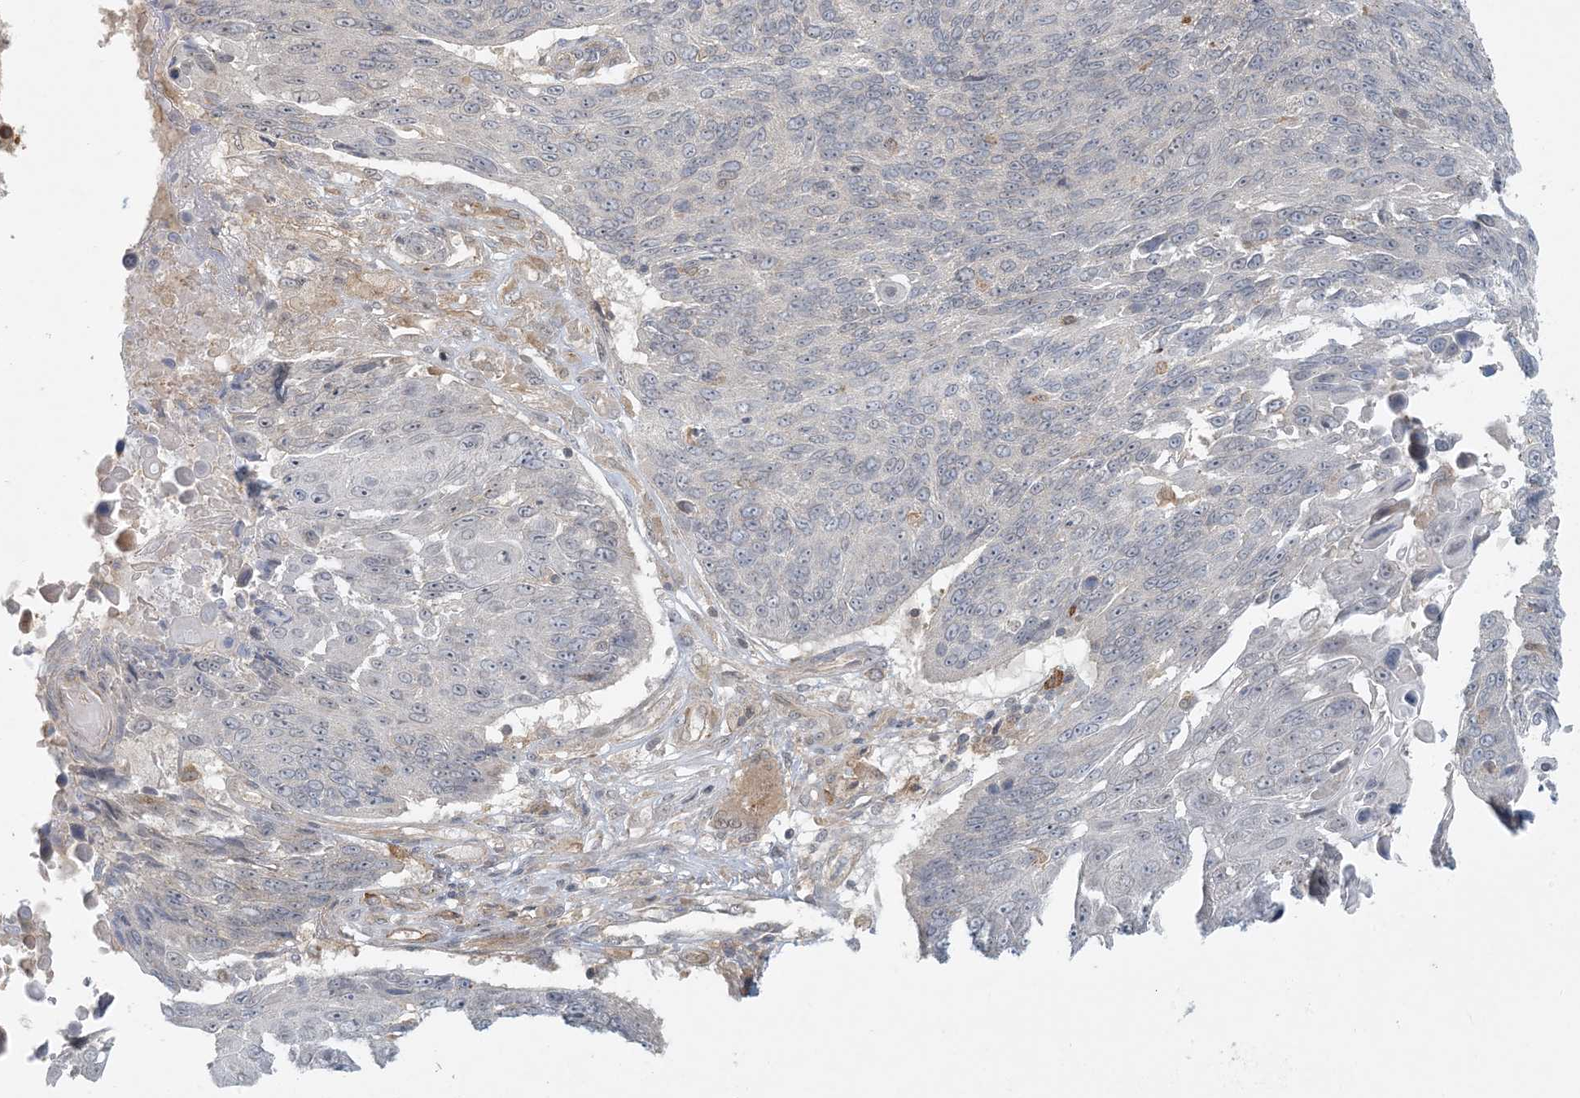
{"staining": {"intensity": "negative", "quantity": "none", "location": "none"}, "tissue": "lung cancer", "cell_type": "Tumor cells", "image_type": "cancer", "snomed": [{"axis": "morphology", "description": "Squamous cell carcinoma, NOS"}, {"axis": "topography", "description": "Lung"}], "caption": "IHC micrograph of neoplastic tissue: lung cancer stained with DAB demonstrates no significant protein positivity in tumor cells. The staining is performed using DAB brown chromogen with nuclei counter-stained in using hematoxylin.", "gene": "OBI1", "patient": {"sex": "male", "age": 66}}